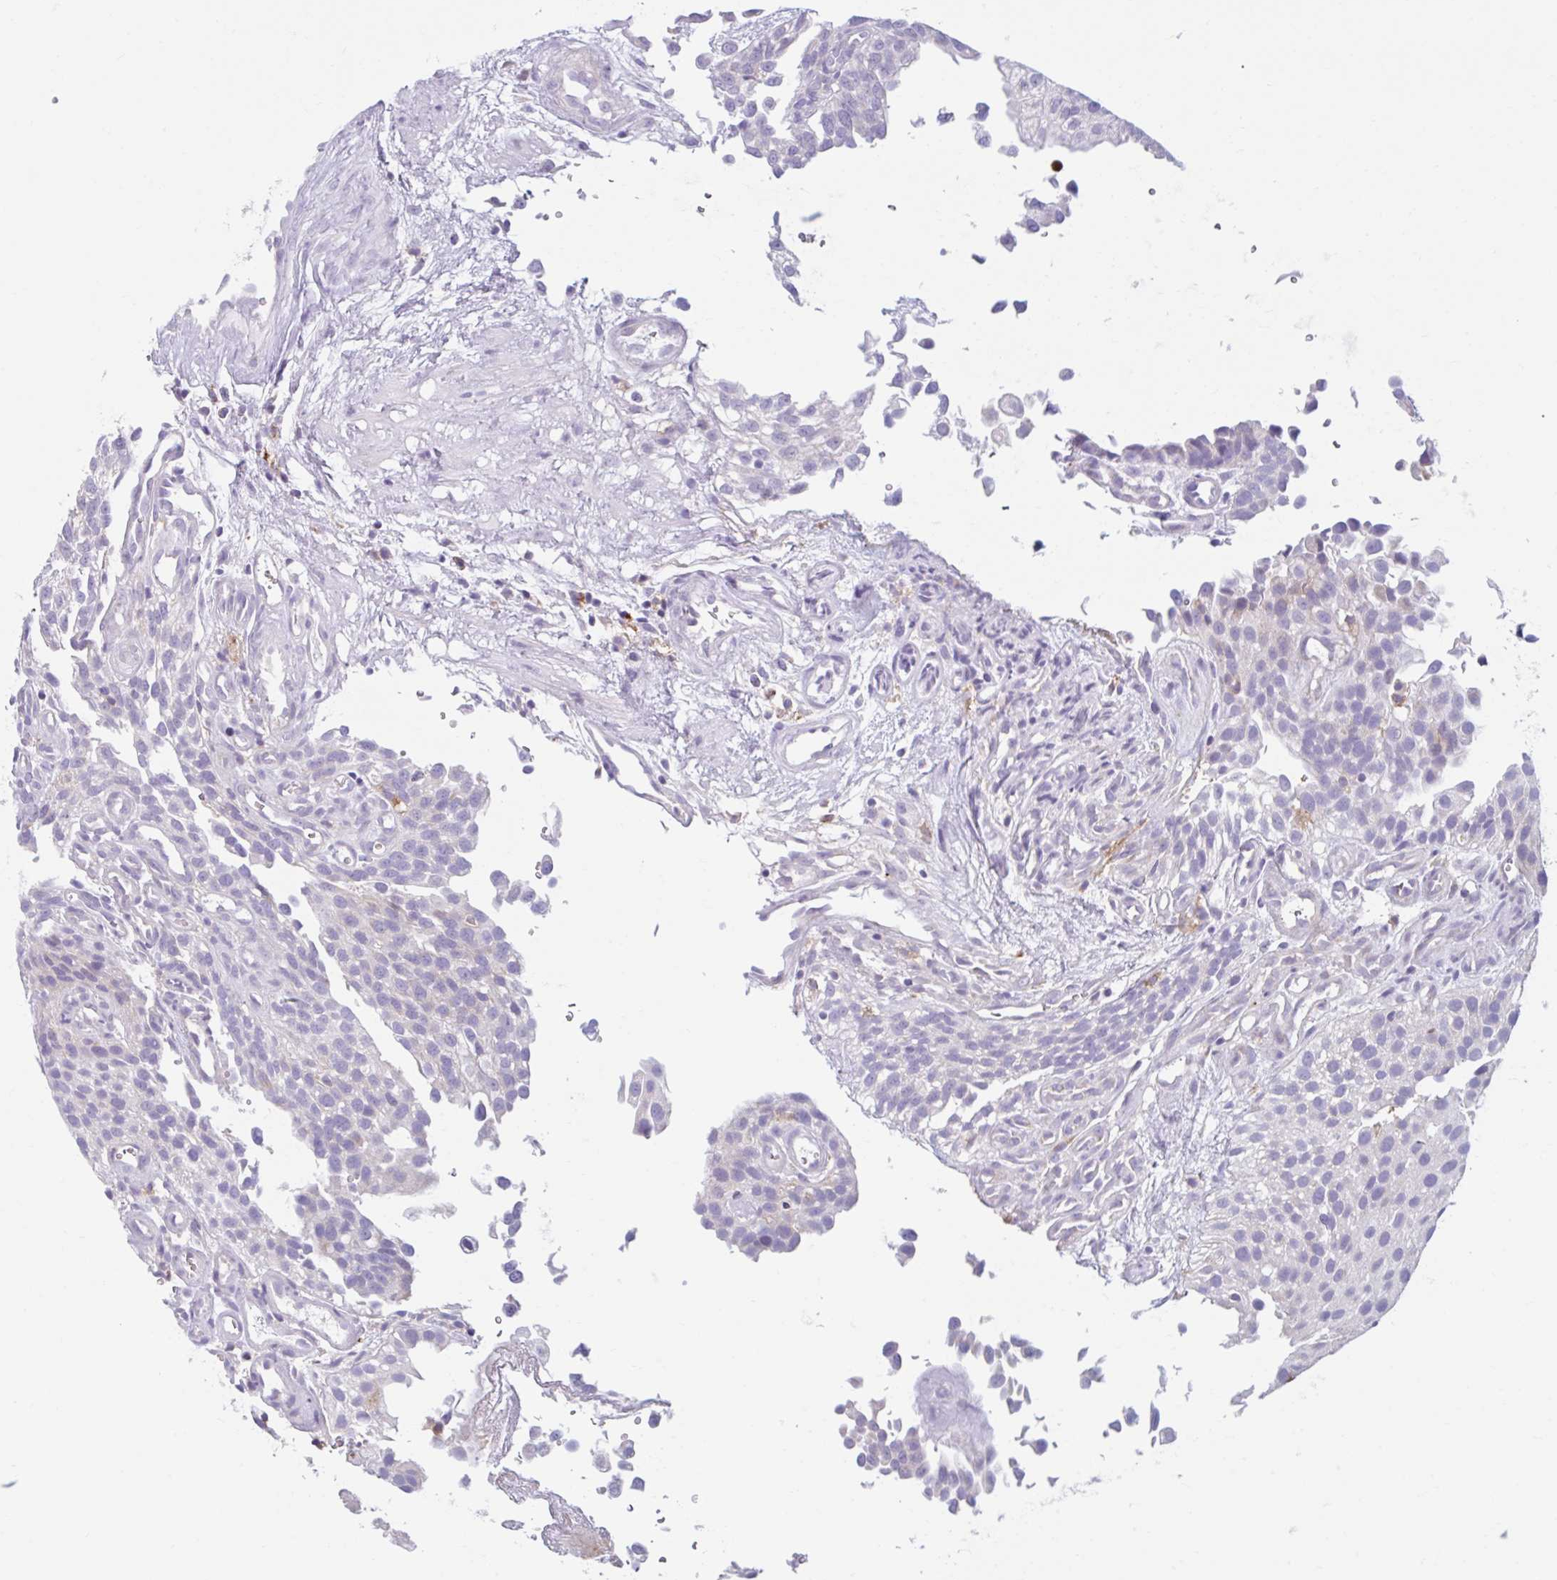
{"staining": {"intensity": "negative", "quantity": "none", "location": "none"}, "tissue": "urothelial cancer", "cell_type": "Tumor cells", "image_type": "cancer", "snomed": [{"axis": "morphology", "description": "Urothelial carcinoma, NOS"}, {"axis": "topography", "description": "Urinary bladder"}], "caption": "Photomicrograph shows no protein positivity in tumor cells of urothelial cancer tissue.", "gene": "CEP120", "patient": {"sex": "male", "age": 87}}